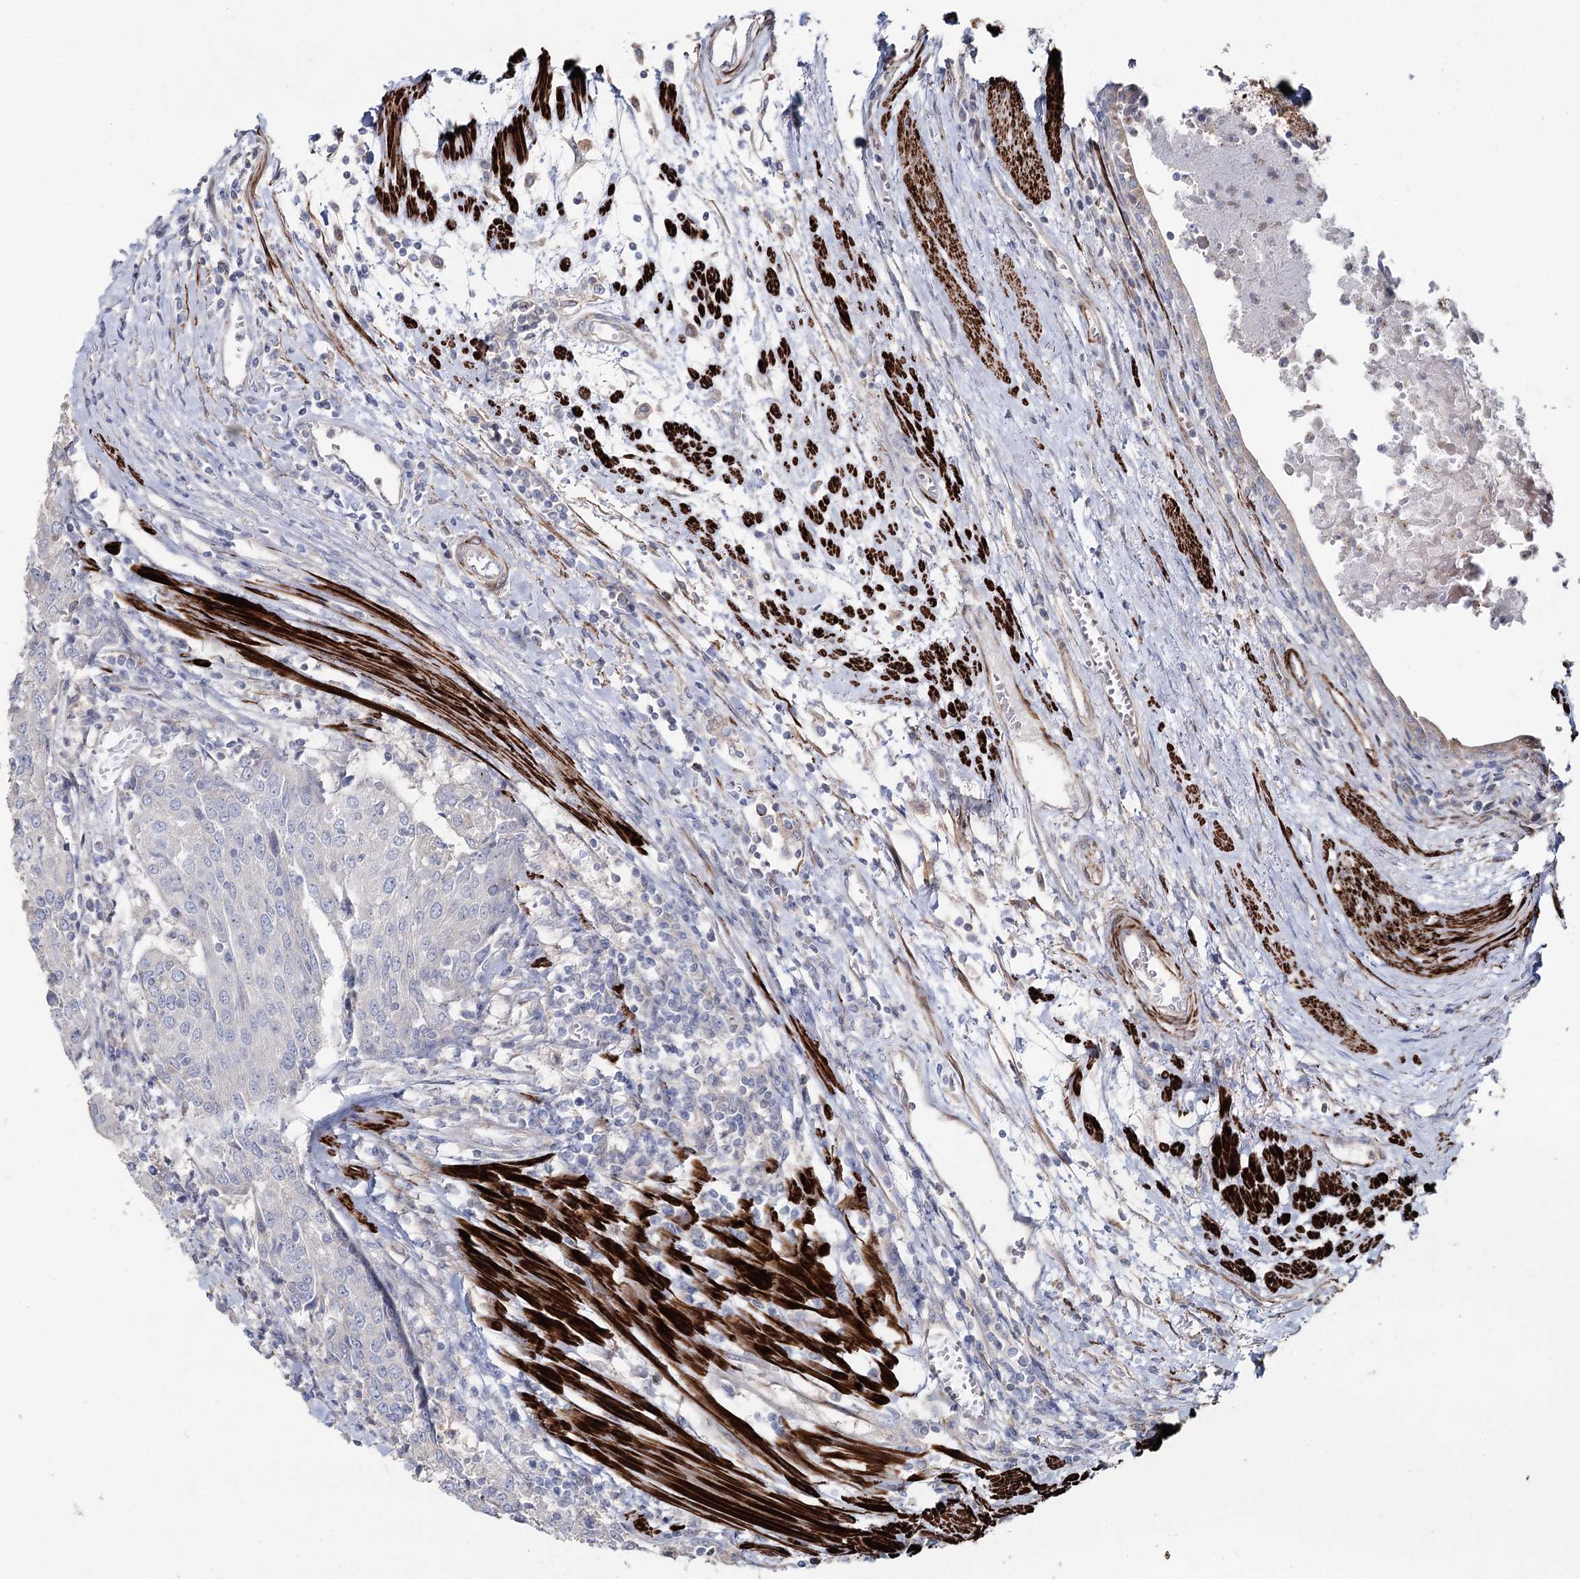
{"staining": {"intensity": "negative", "quantity": "none", "location": "none"}, "tissue": "urothelial cancer", "cell_type": "Tumor cells", "image_type": "cancer", "snomed": [{"axis": "morphology", "description": "Urothelial carcinoma, High grade"}, {"axis": "topography", "description": "Urinary bladder"}], "caption": "Tumor cells are negative for brown protein staining in high-grade urothelial carcinoma.", "gene": "SUMF1", "patient": {"sex": "female", "age": 85}}